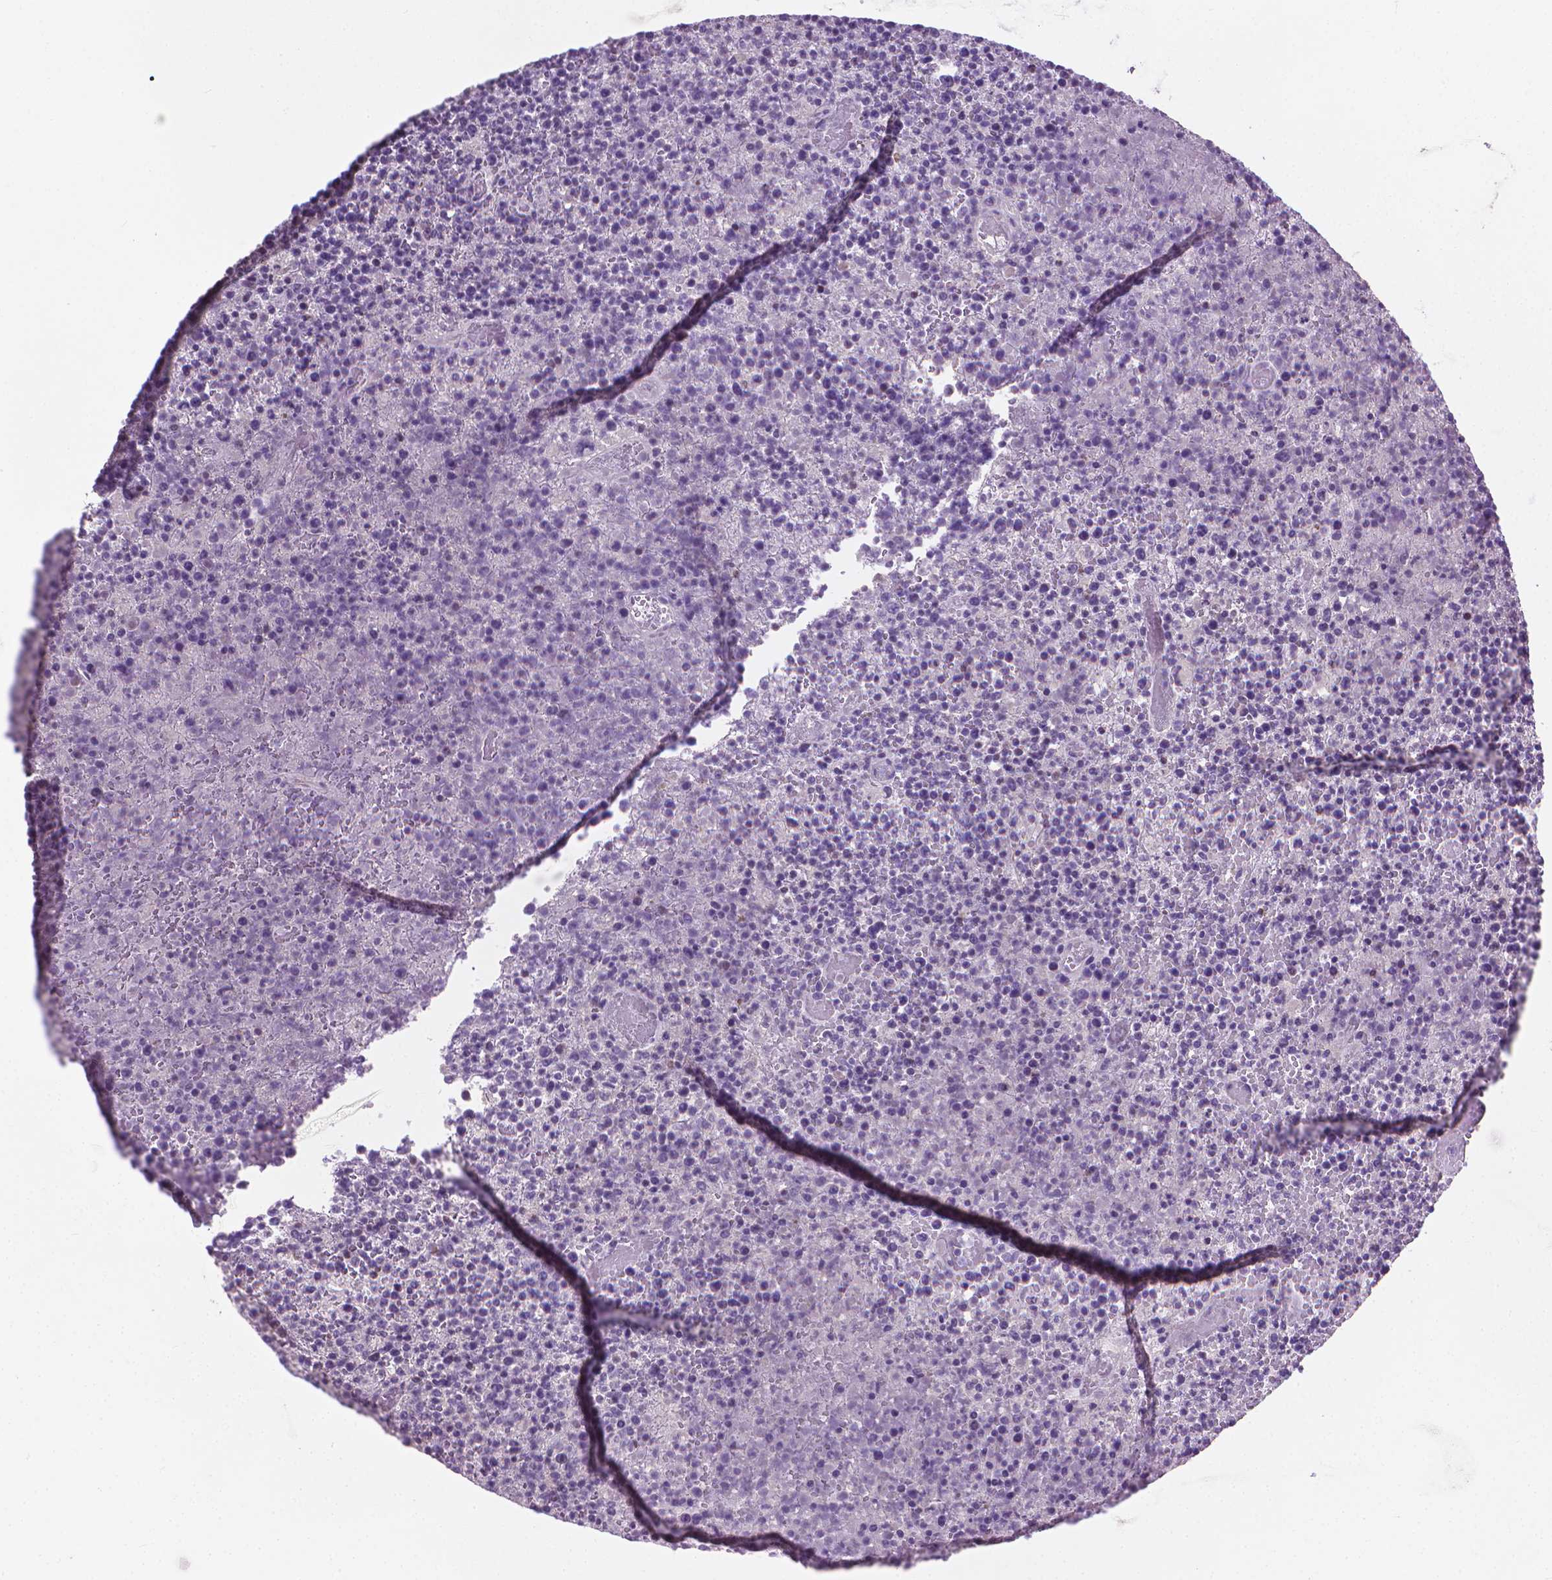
{"staining": {"intensity": "negative", "quantity": "none", "location": "none"}, "tissue": "lymphoma", "cell_type": "Tumor cells", "image_type": "cancer", "snomed": [{"axis": "morphology", "description": "Malignant lymphoma, non-Hodgkin's type, High grade"}, {"axis": "topography", "description": "Lymph node"}], "caption": "Human high-grade malignant lymphoma, non-Hodgkin's type stained for a protein using immunohistochemistry displays no expression in tumor cells.", "gene": "KRT73", "patient": {"sex": "male", "age": 13}}